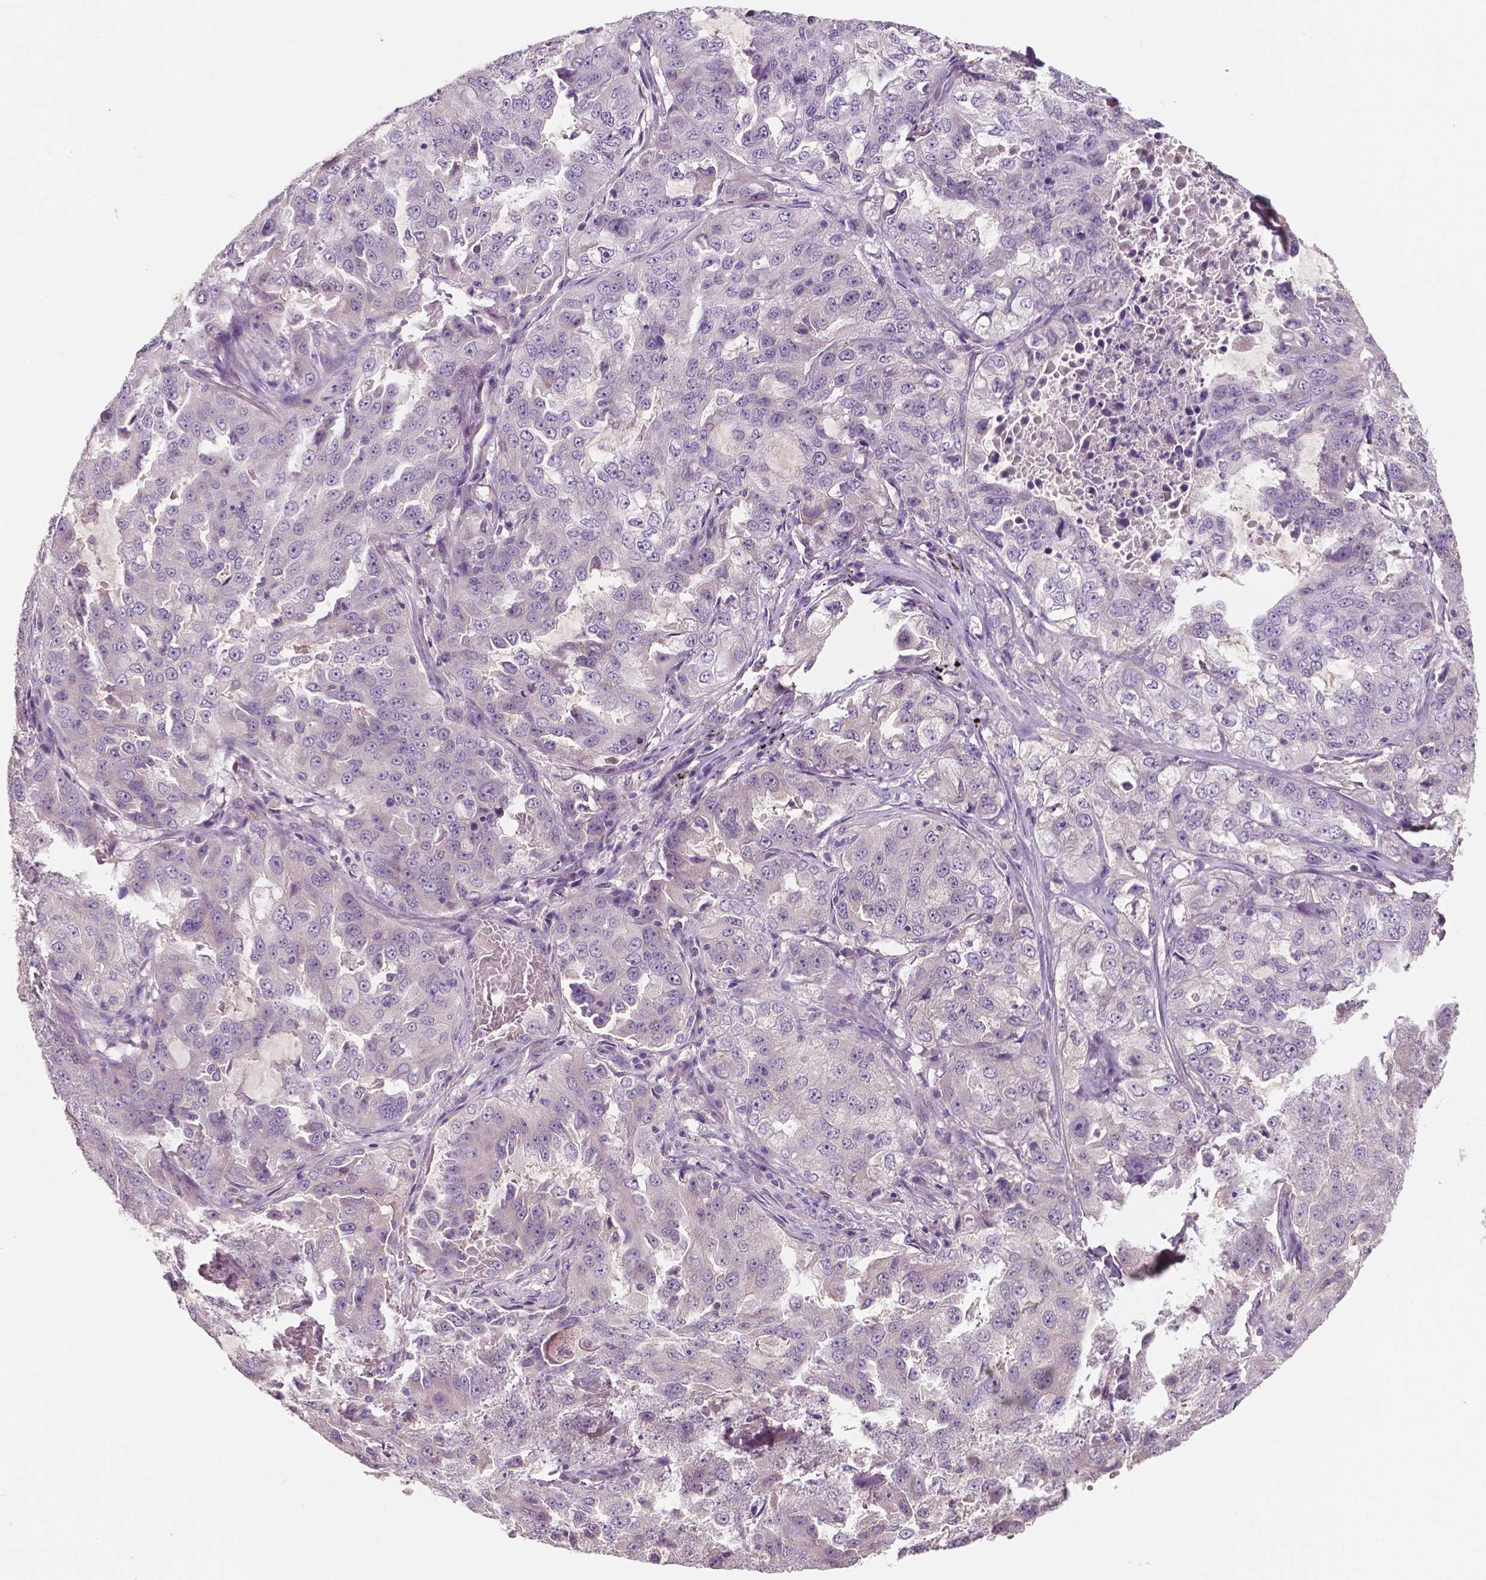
{"staining": {"intensity": "negative", "quantity": "none", "location": "none"}, "tissue": "lung cancer", "cell_type": "Tumor cells", "image_type": "cancer", "snomed": [{"axis": "morphology", "description": "Adenocarcinoma, NOS"}, {"axis": "topography", "description": "Lung"}], "caption": "IHC micrograph of lung cancer stained for a protein (brown), which shows no positivity in tumor cells. (Immunohistochemistry, brightfield microscopy, high magnification).", "gene": "LSM14B", "patient": {"sex": "female", "age": 61}}